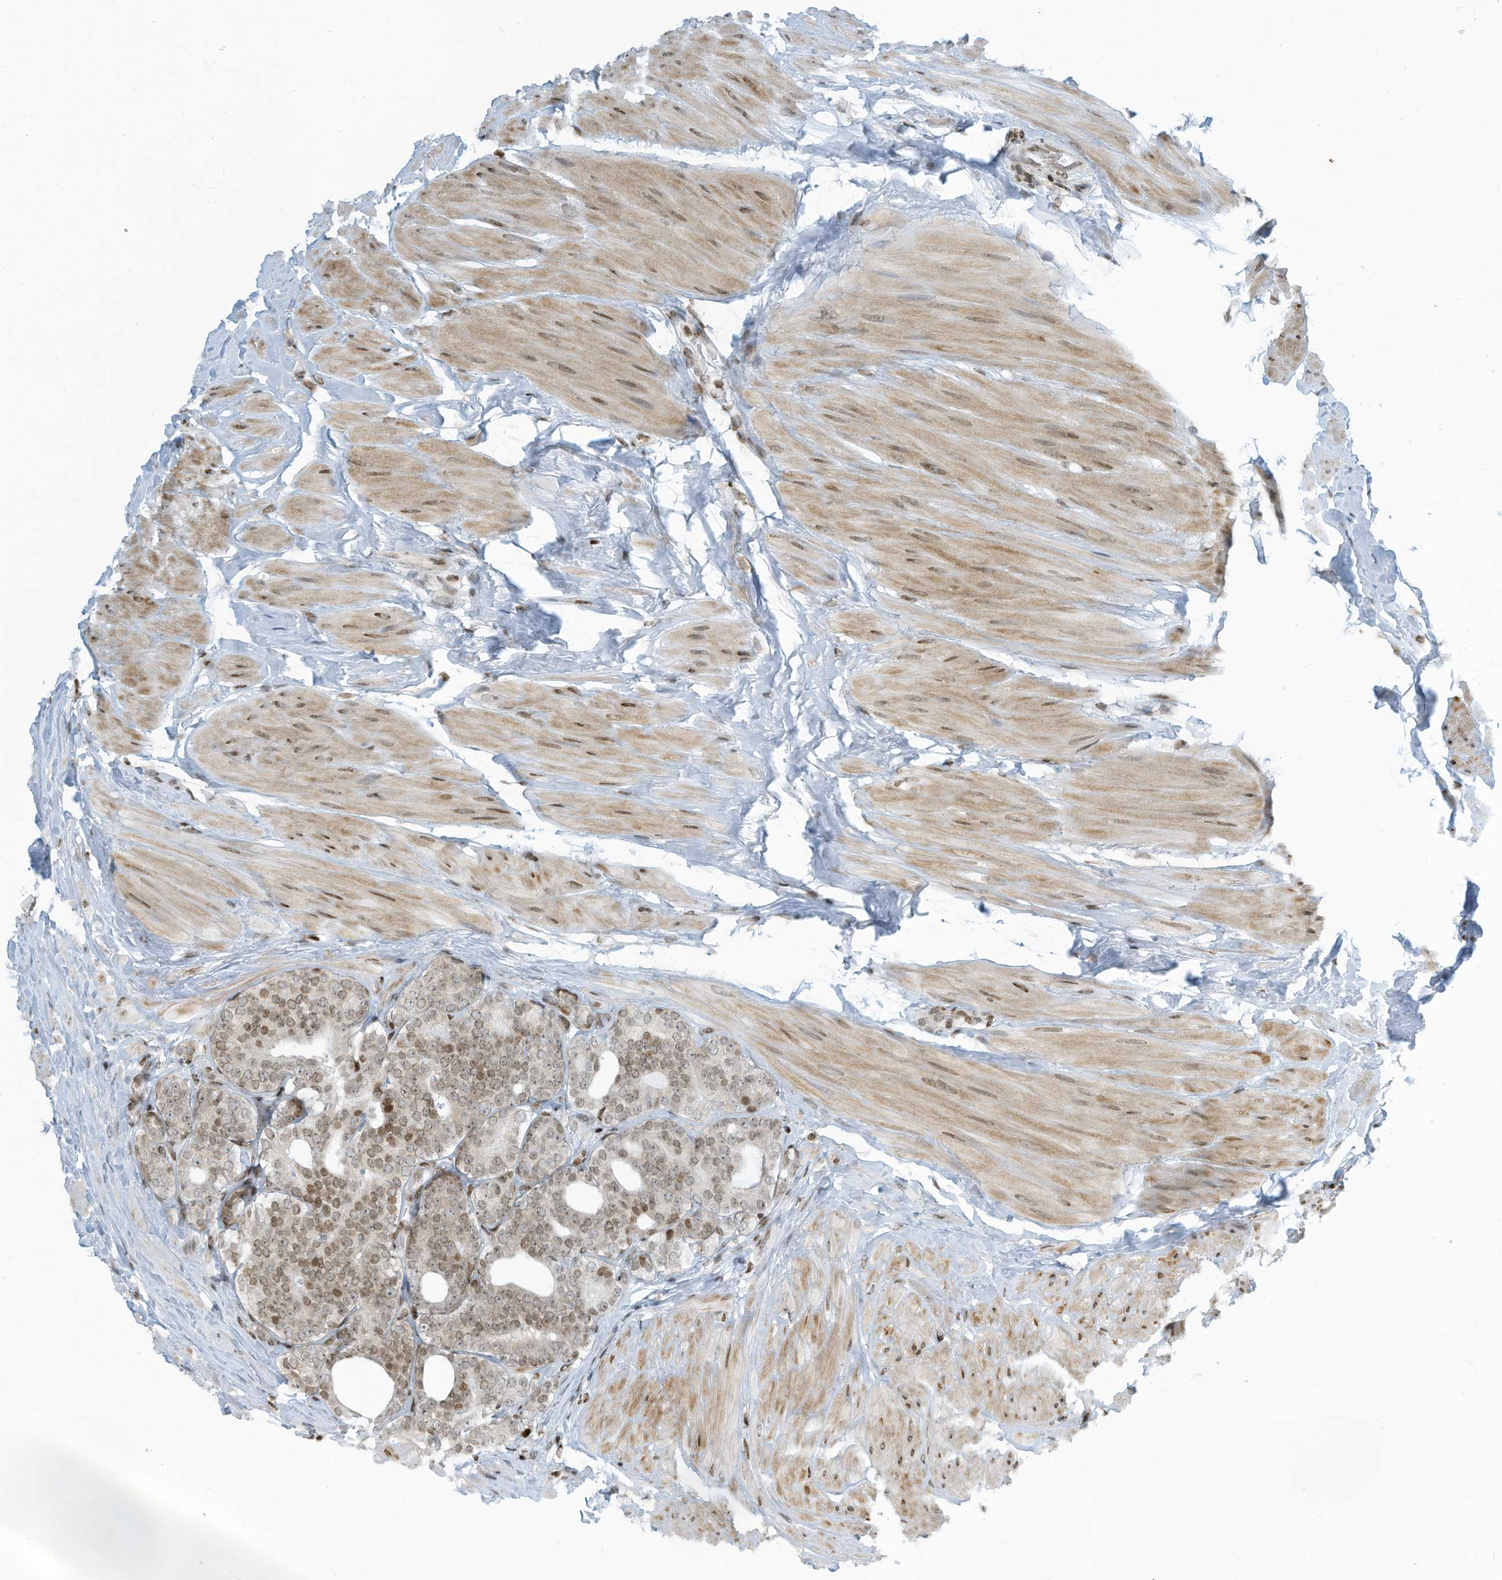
{"staining": {"intensity": "moderate", "quantity": "25%-75%", "location": "nuclear"}, "tissue": "prostate cancer", "cell_type": "Tumor cells", "image_type": "cancer", "snomed": [{"axis": "morphology", "description": "Adenocarcinoma, High grade"}, {"axis": "topography", "description": "Prostate"}], "caption": "High-magnification brightfield microscopy of prostate adenocarcinoma (high-grade) stained with DAB (brown) and counterstained with hematoxylin (blue). tumor cells exhibit moderate nuclear positivity is present in about25%-75% of cells.", "gene": "ADI1", "patient": {"sex": "male", "age": 56}}